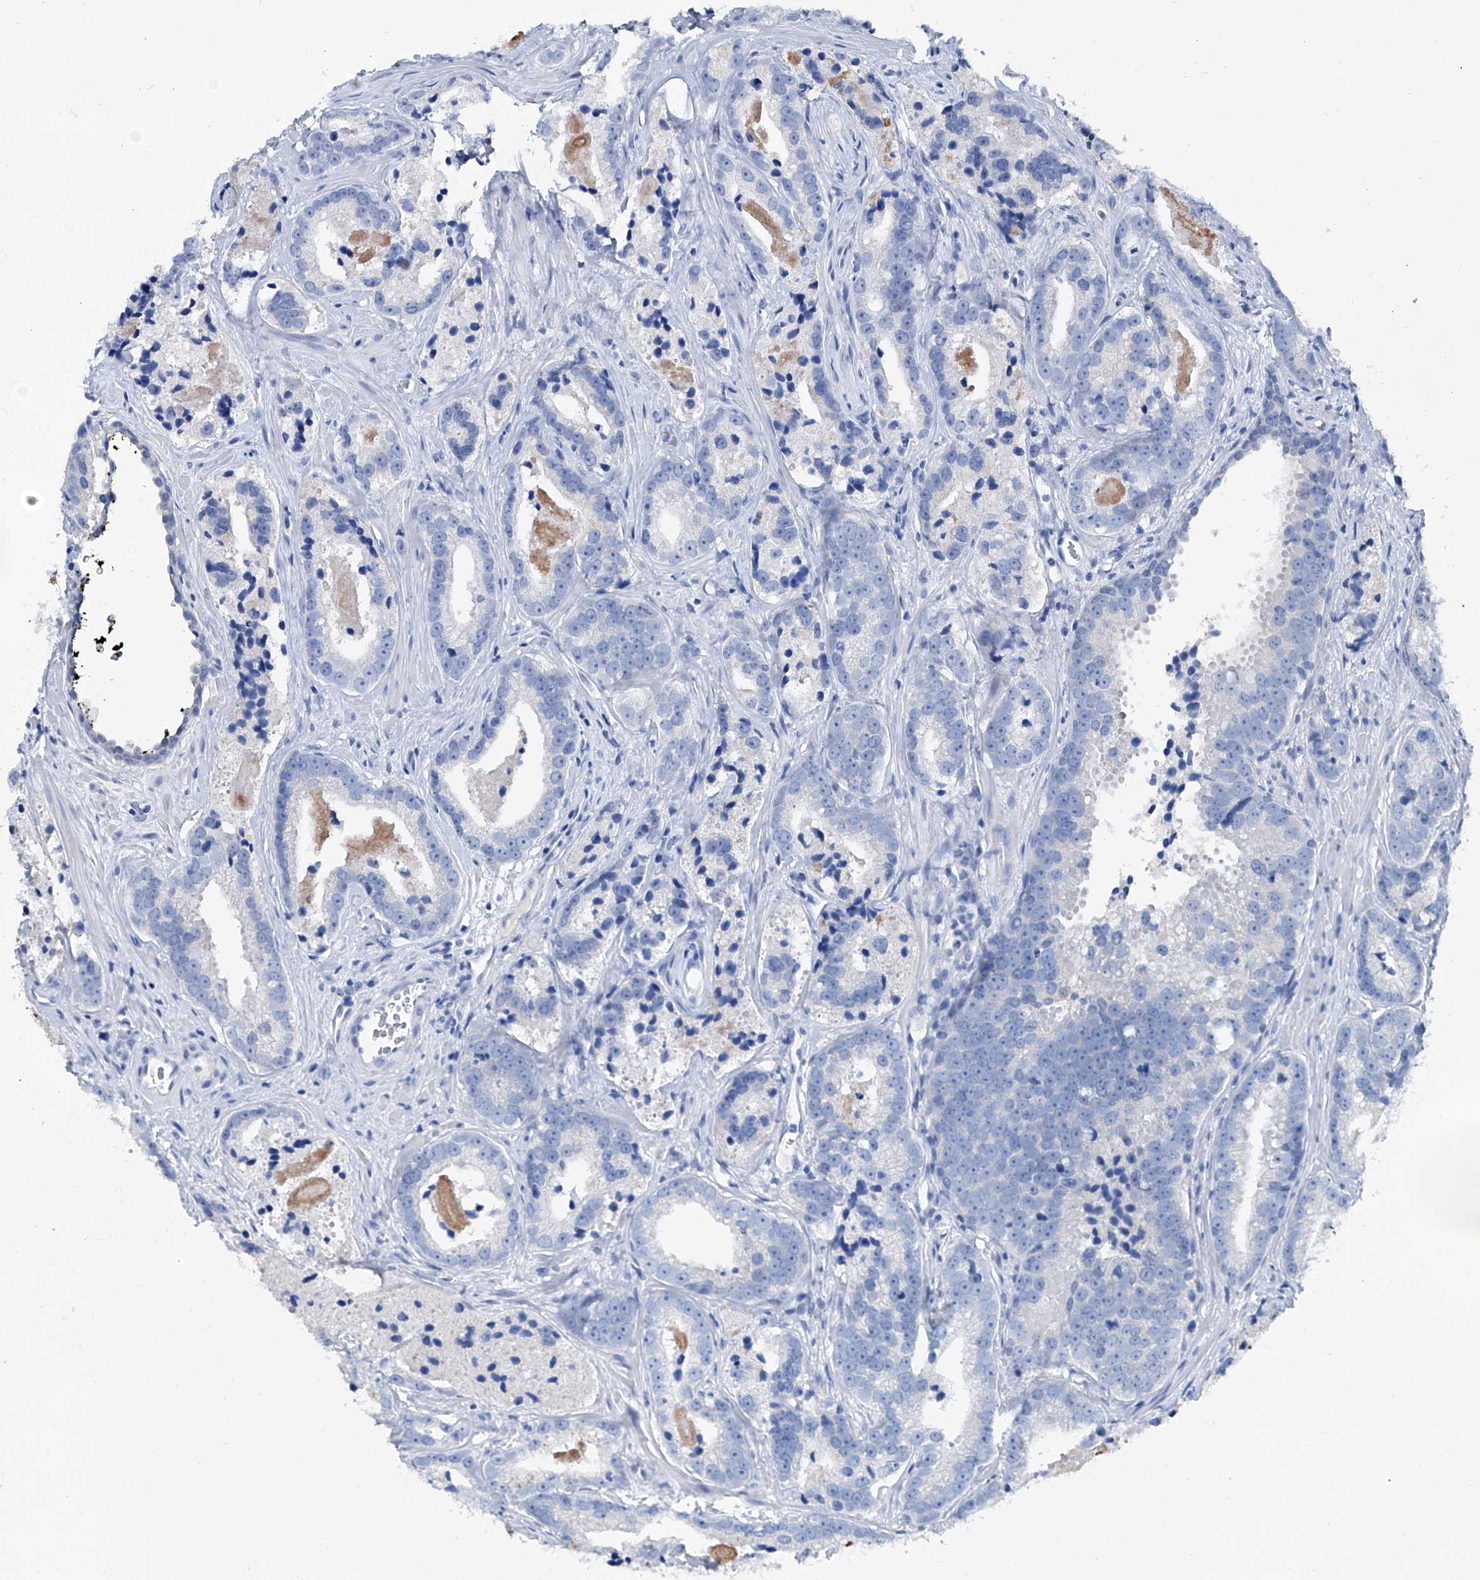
{"staining": {"intensity": "negative", "quantity": "none", "location": "none"}, "tissue": "prostate cancer", "cell_type": "Tumor cells", "image_type": "cancer", "snomed": [{"axis": "morphology", "description": "Adenocarcinoma, High grade"}, {"axis": "topography", "description": "Prostate"}], "caption": "An immunohistochemistry (IHC) histopathology image of prostate adenocarcinoma (high-grade) is shown. There is no staining in tumor cells of prostate adenocarcinoma (high-grade).", "gene": "KLHL17", "patient": {"sex": "male", "age": 62}}